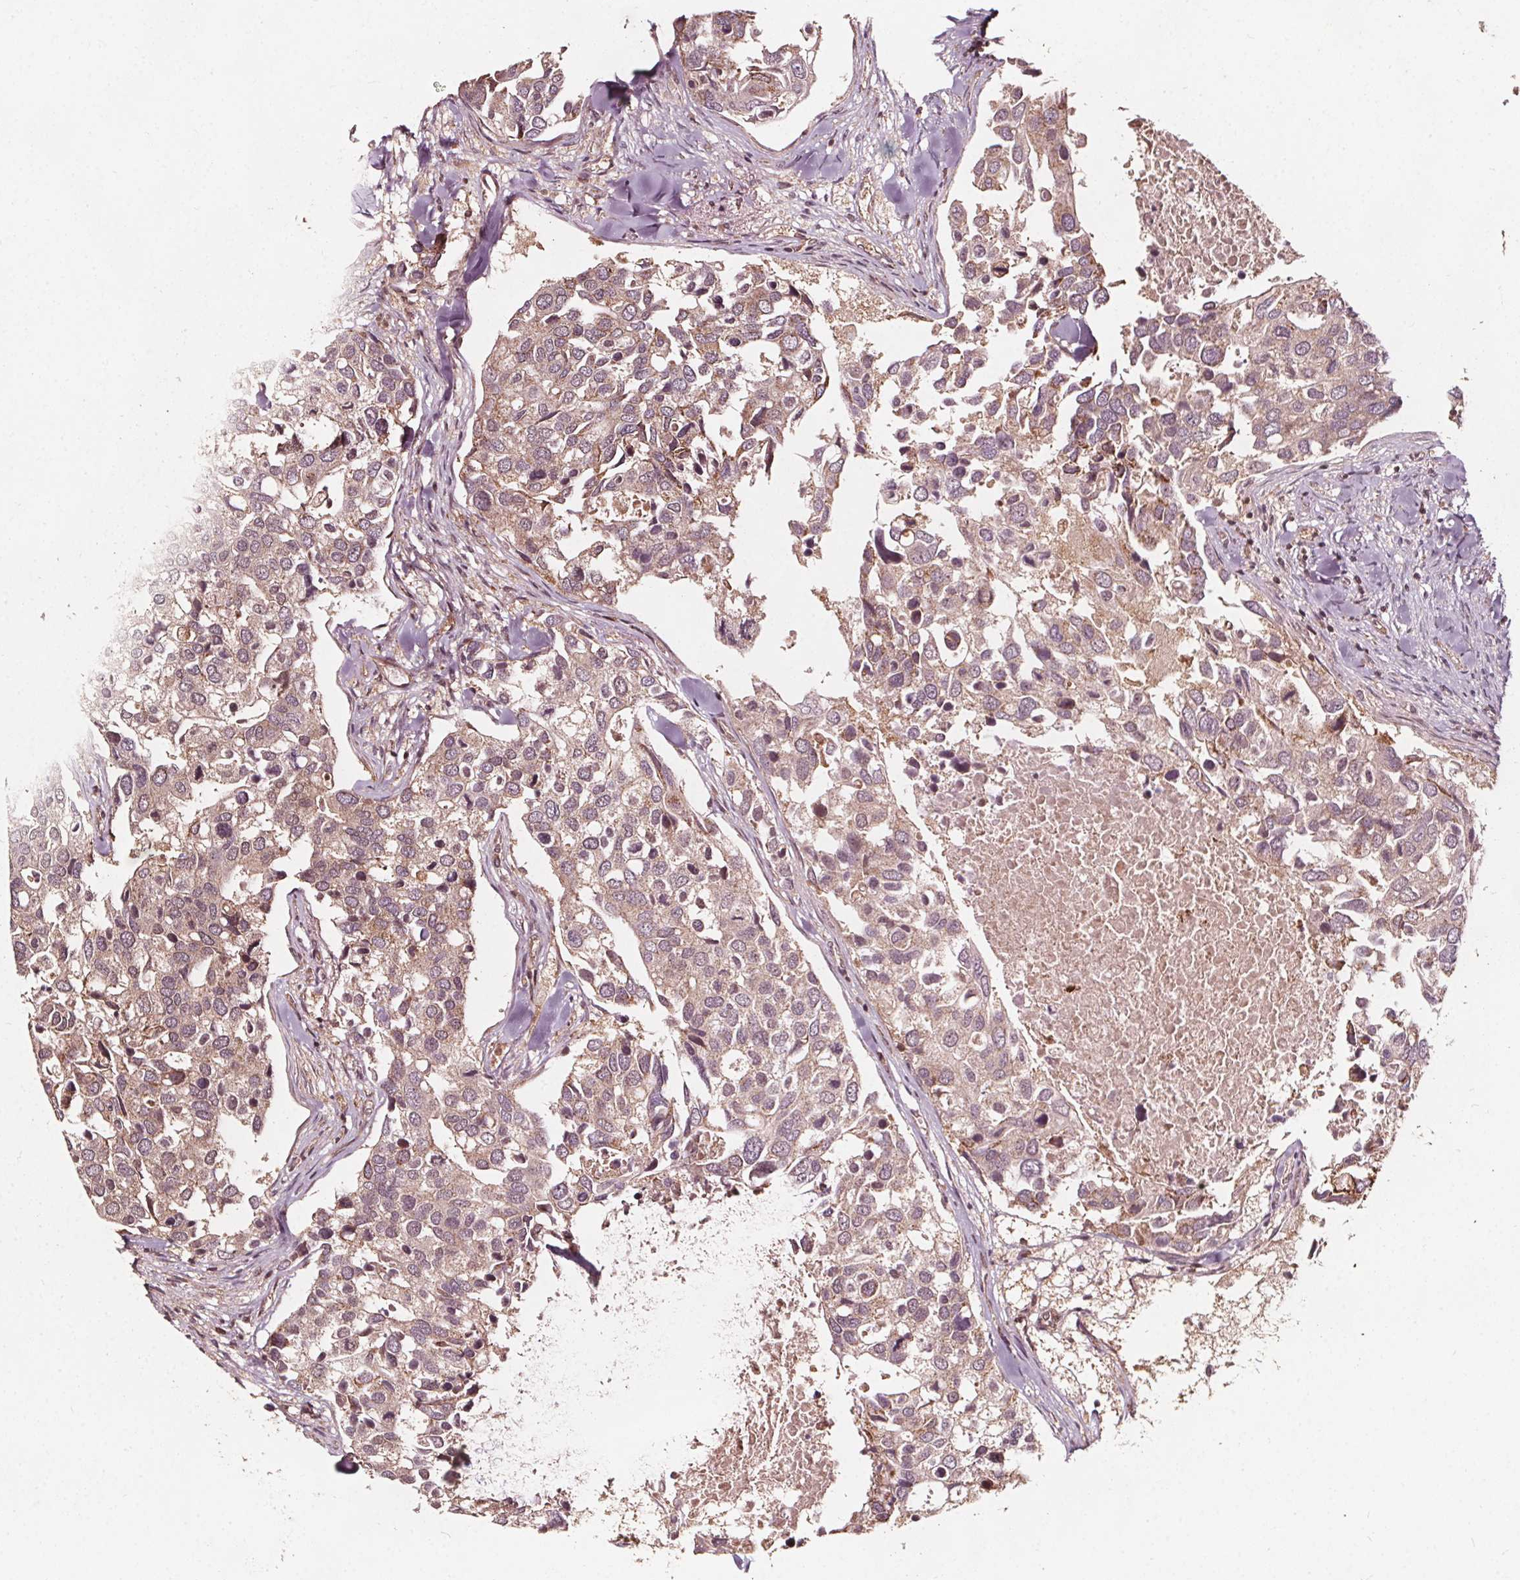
{"staining": {"intensity": "weak", "quantity": ">75%", "location": "cytoplasmic/membranous"}, "tissue": "breast cancer", "cell_type": "Tumor cells", "image_type": "cancer", "snomed": [{"axis": "morphology", "description": "Duct carcinoma"}, {"axis": "topography", "description": "Breast"}], "caption": "Human breast cancer (intraductal carcinoma) stained with a protein marker demonstrates weak staining in tumor cells.", "gene": "AIP", "patient": {"sex": "female", "age": 83}}